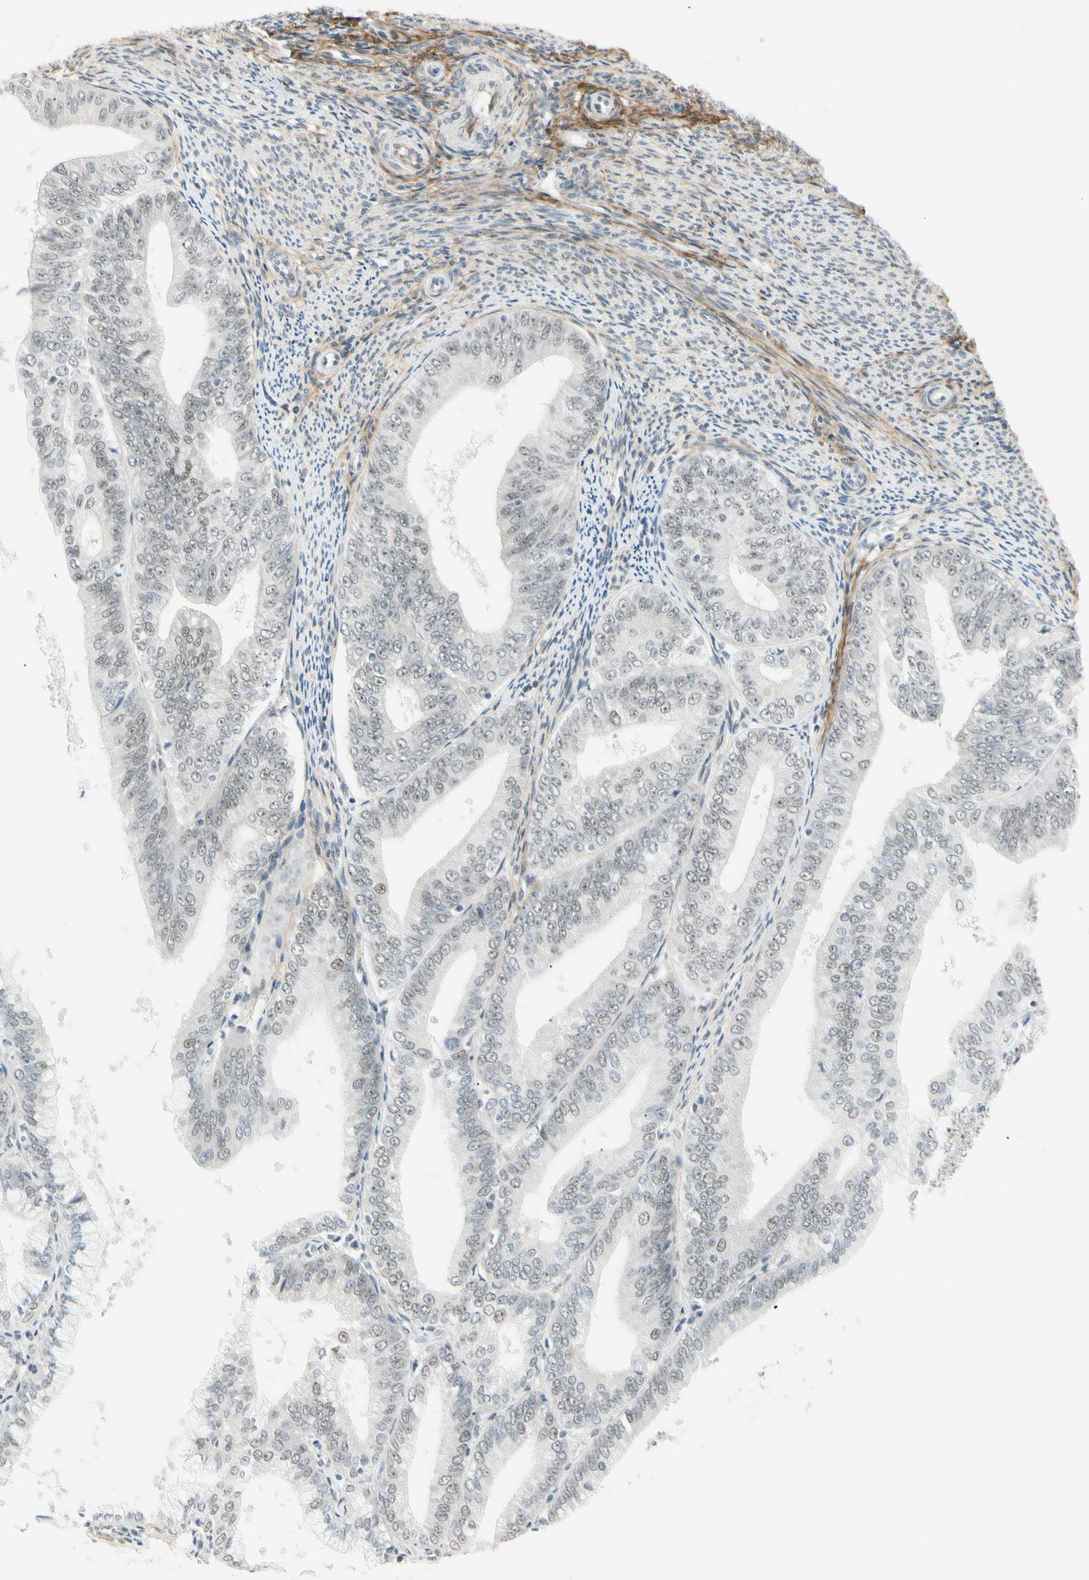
{"staining": {"intensity": "weak", "quantity": "<25%", "location": "nuclear"}, "tissue": "endometrial cancer", "cell_type": "Tumor cells", "image_type": "cancer", "snomed": [{"axis": "morphology", "description": "Adenocarcinoma, NOS"}, {"axis": "topography", "description": "Endometrium"}], "caption": "Immunohistochemical staining of endometrial cancer displays no significant positivity in tumor cells.", "gene": "ASPN", "patient": {"sex": "female", "age": 63}}